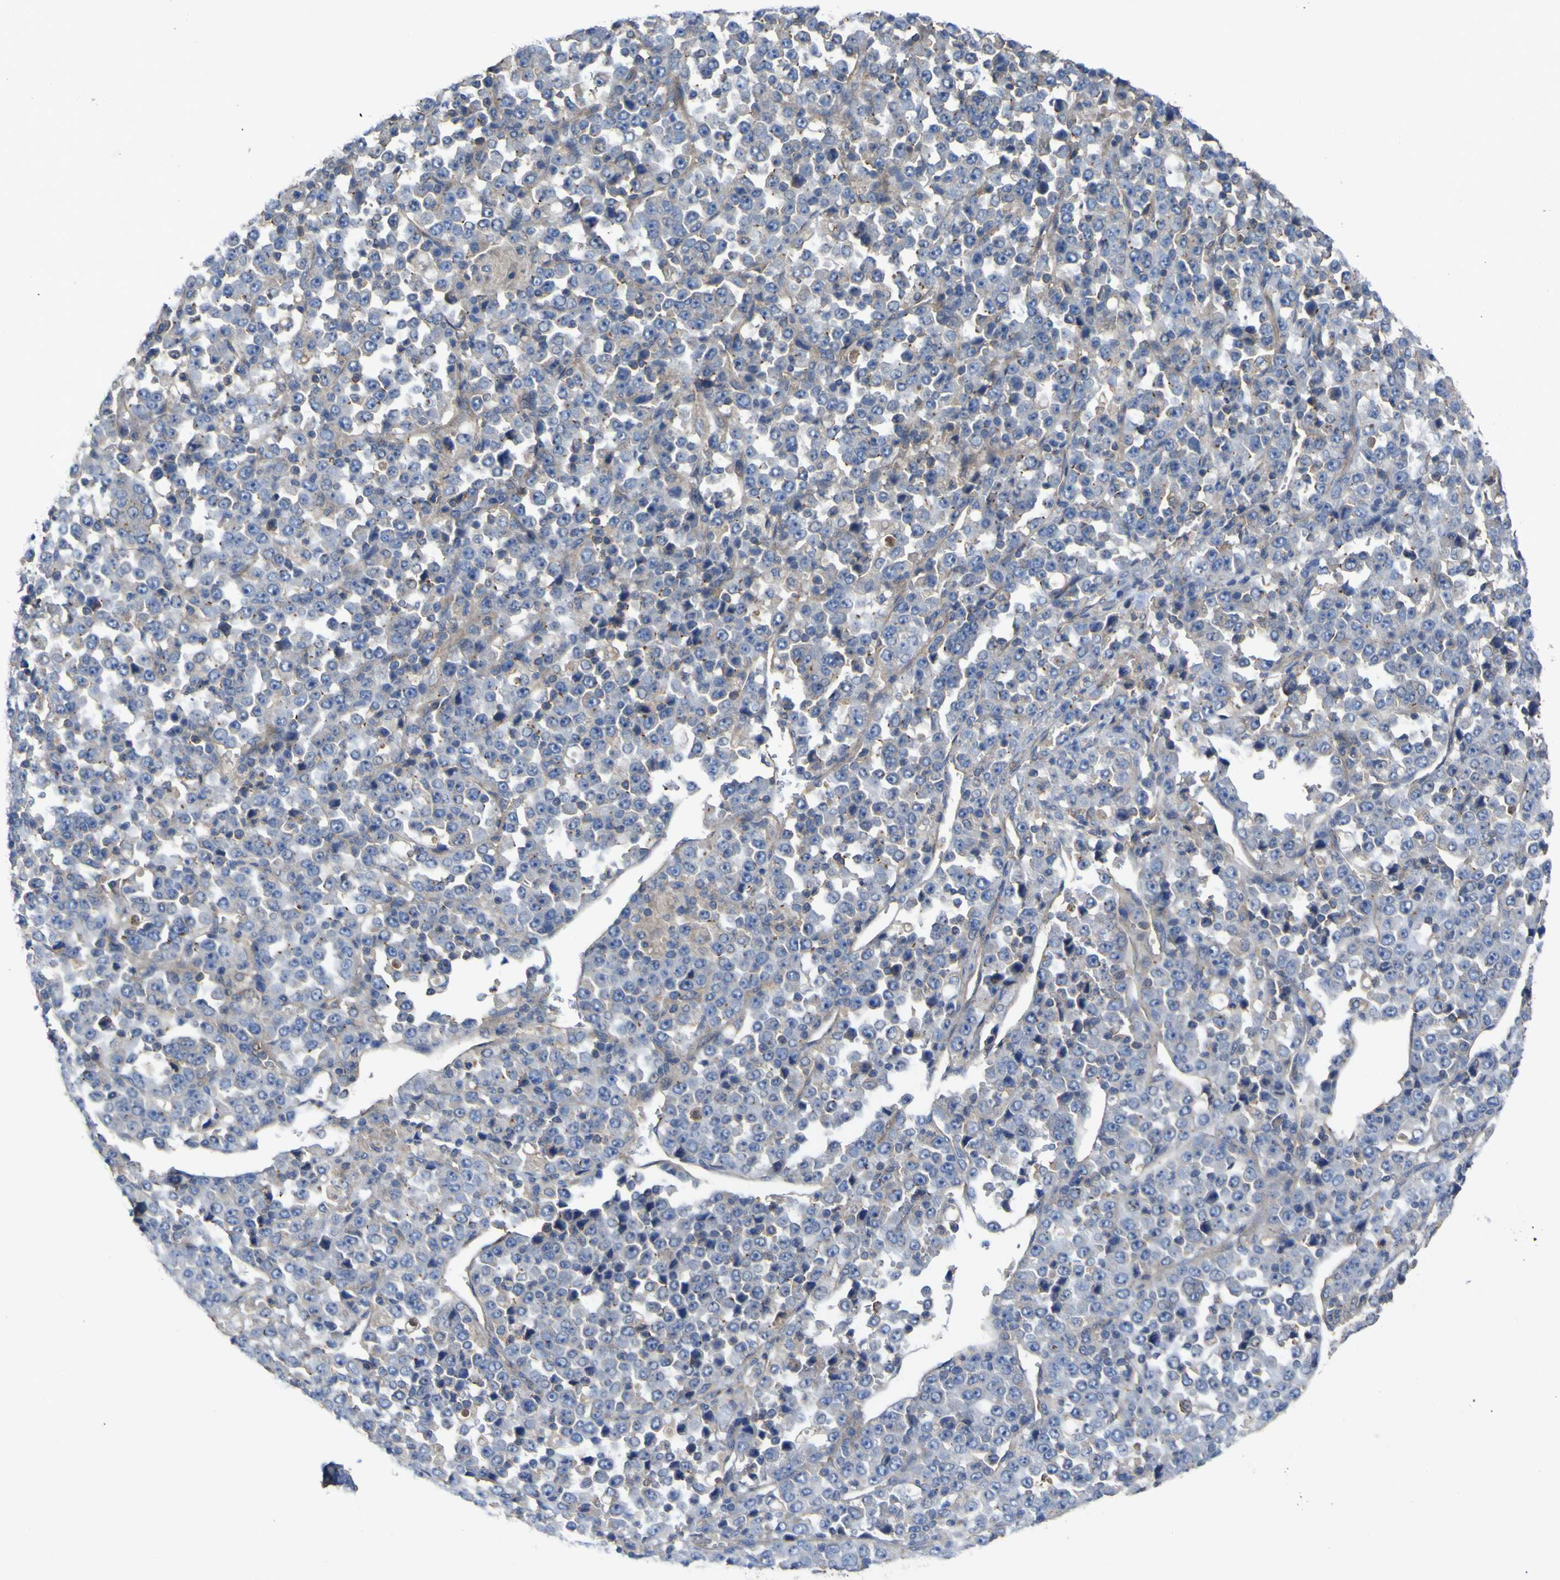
{"staining": {"intensity": "weak", "quantity": "<25%", "location": "cytoplasmic/membranous"}, "tissue": "stomach cancer", "cell_type": "Tumor cells", "image_type": "cancer", "snomed": [{"axis": "morphology", "description": "Normal tissue, NOS"}, {"axis": "morphology", "description": "Adenocarcinoma, NOS"}, {"axis": "topography", "description": "Stomach, upper"}, {"axis": "topography", "description": "Stomach"}], "caption": "Human stomach adenocarcinoma stained for a protein using immunohistochemistry reveals no expression in tumor cells.", "gene": "TNFSF15", "patient": {"sex": "male", "age": 59}}